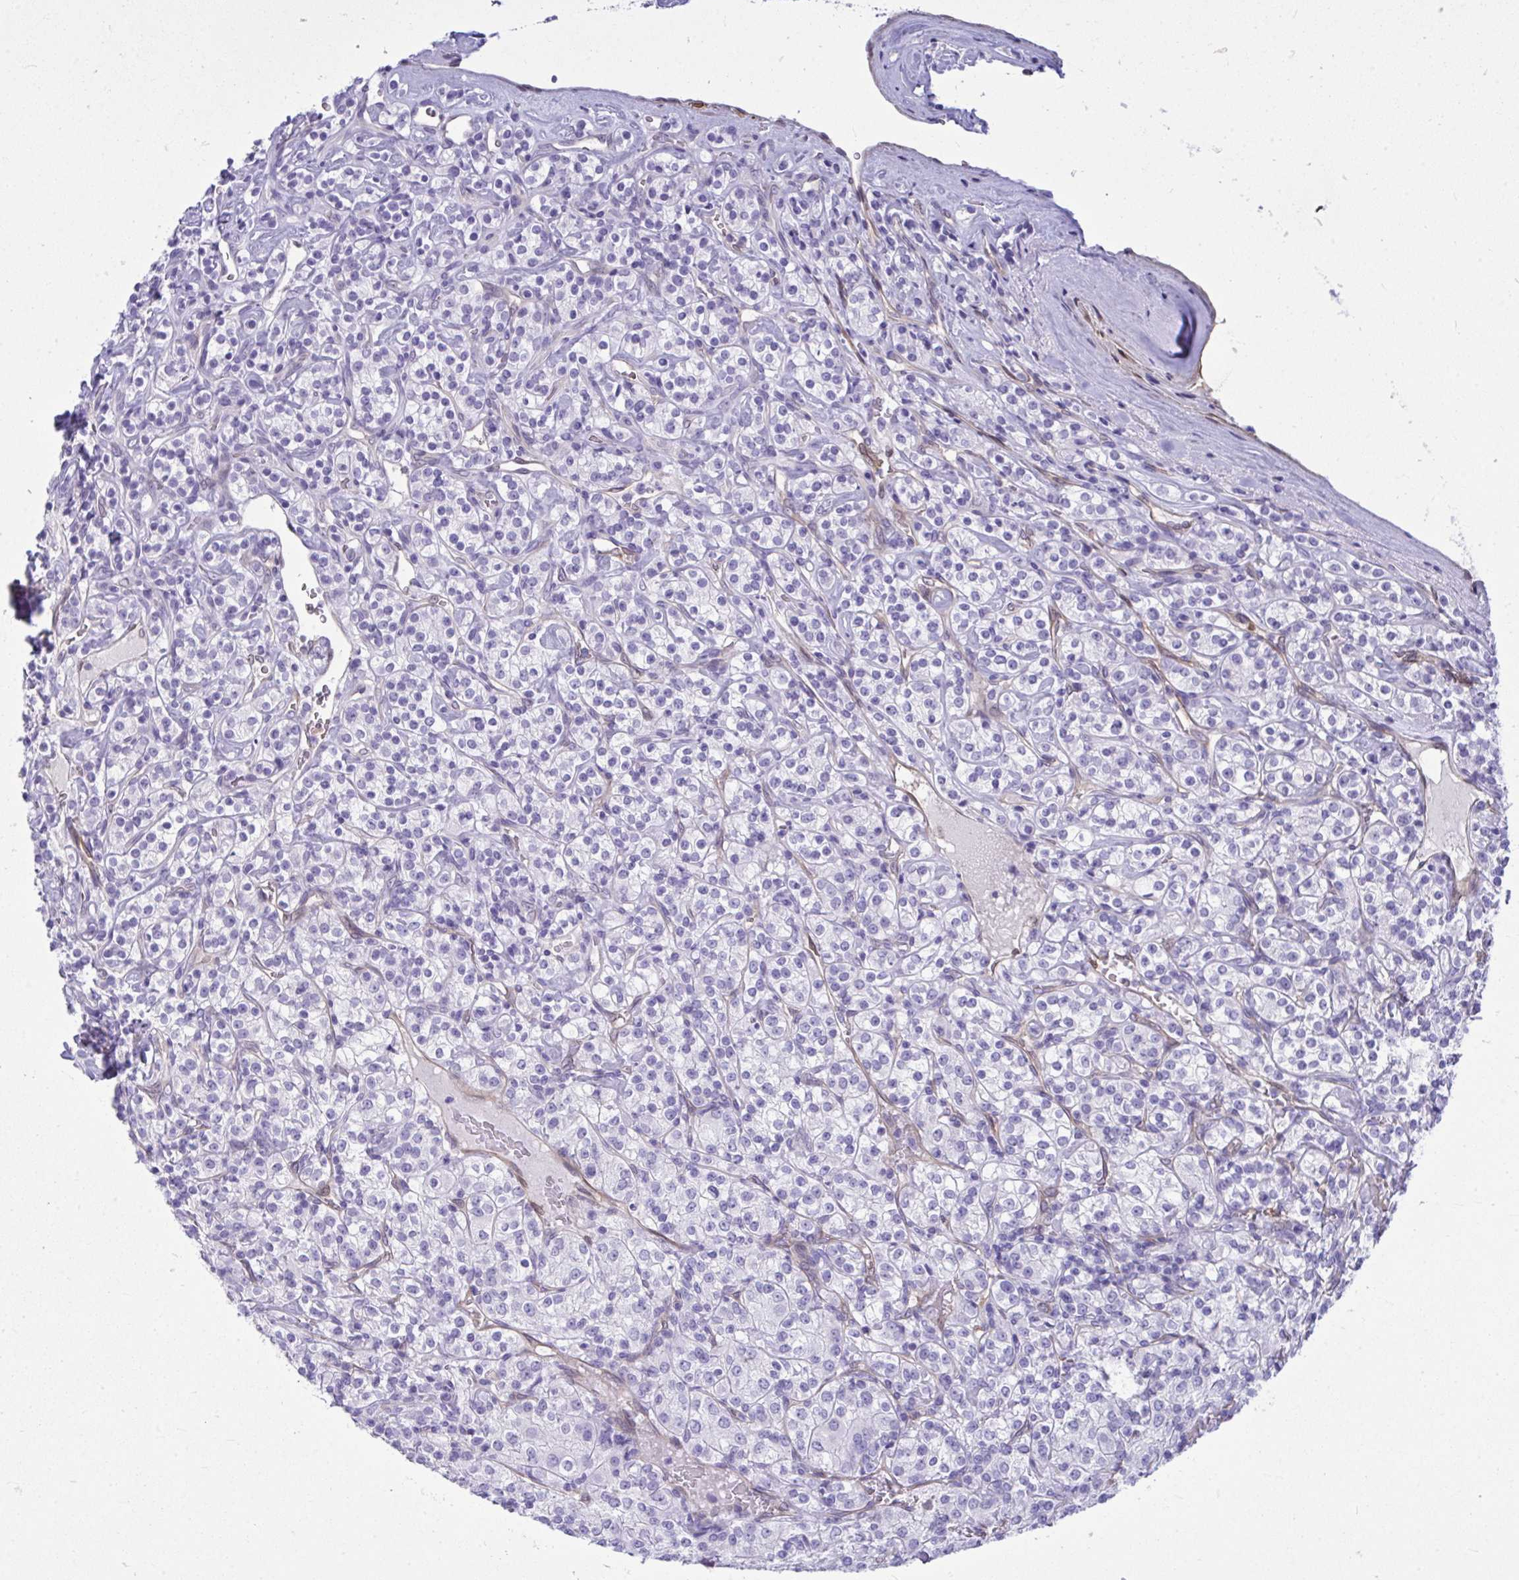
{"staining": {"intensity": "negative", "quantity": "none", "location": "none"}, "tissue": "renal cancer", "cell_type": "Tumor cells", "image_type": "cancer", "snomed": [{"axis": "morphology", "description": "Adenocarcinoma, NOS"}, {"axis": "topography", "description": "Kidney"}], "caption": "The histopathology image exhibits no staining of tumor cells in renal cancer (adenocarcinoma).", "gene": "LIMS2", "patient": {"sex": "male", "age": 77}}